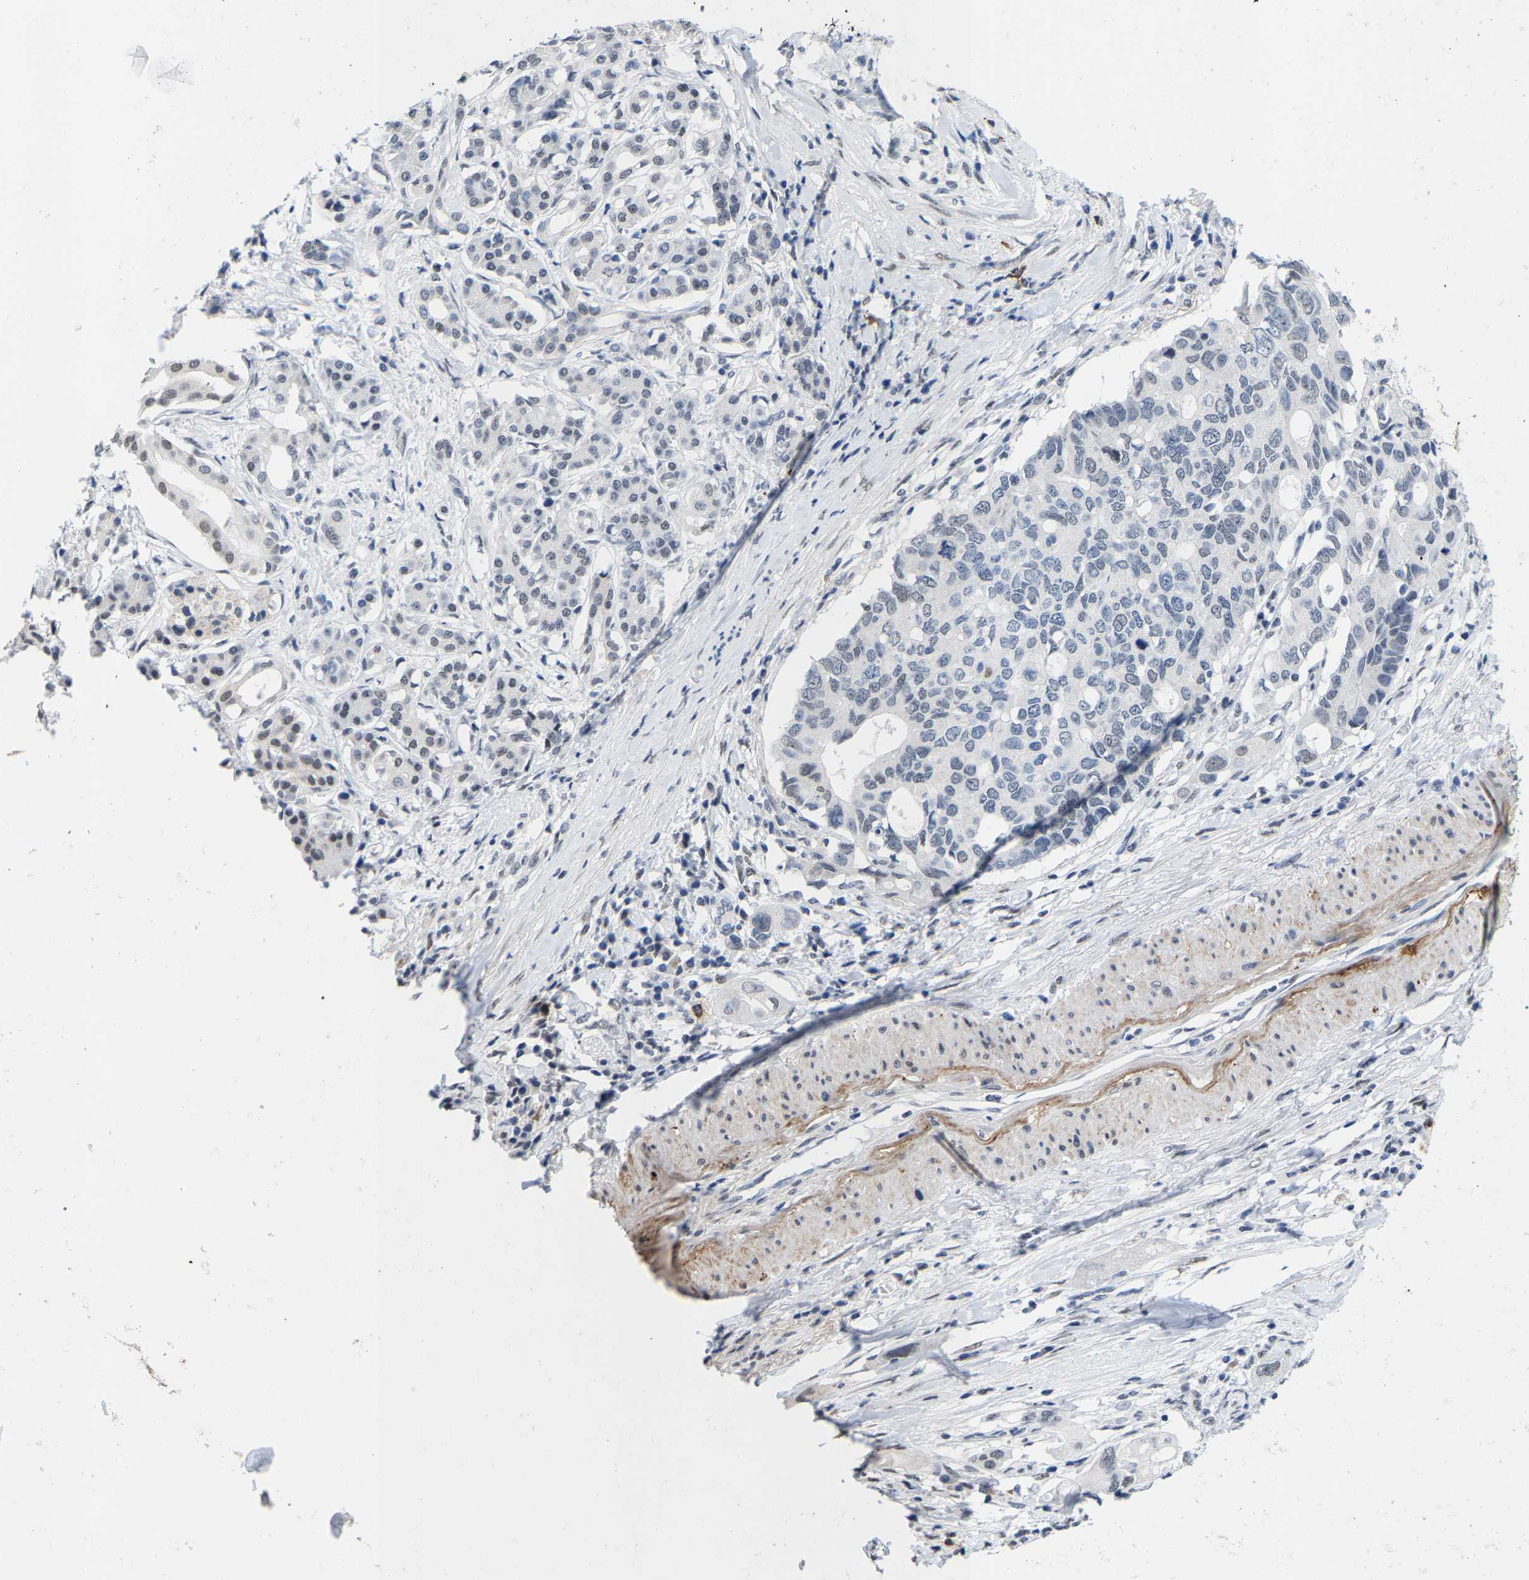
{"staining": {"intensity": "negative", "quantity": "none", "location": "none"}, "tissue": "pancreatic cancer", "cell_type": "Tumor cells", "image_type": "cancer", "snomed": [{"axis": "morphology", "description": "Adenocarcinoma, NOS"}, {"axis": "topography", "description": "Pancreas"}], "caption": "A high-resolution micrograph shows IHC staining of pancreatic adenocarcinoma, which exhibits no significant positivity in tumor cells. Nuclei are stained in blue.", "gene": "SETD1B", "patient": {"sex": "female", "age": 56}}